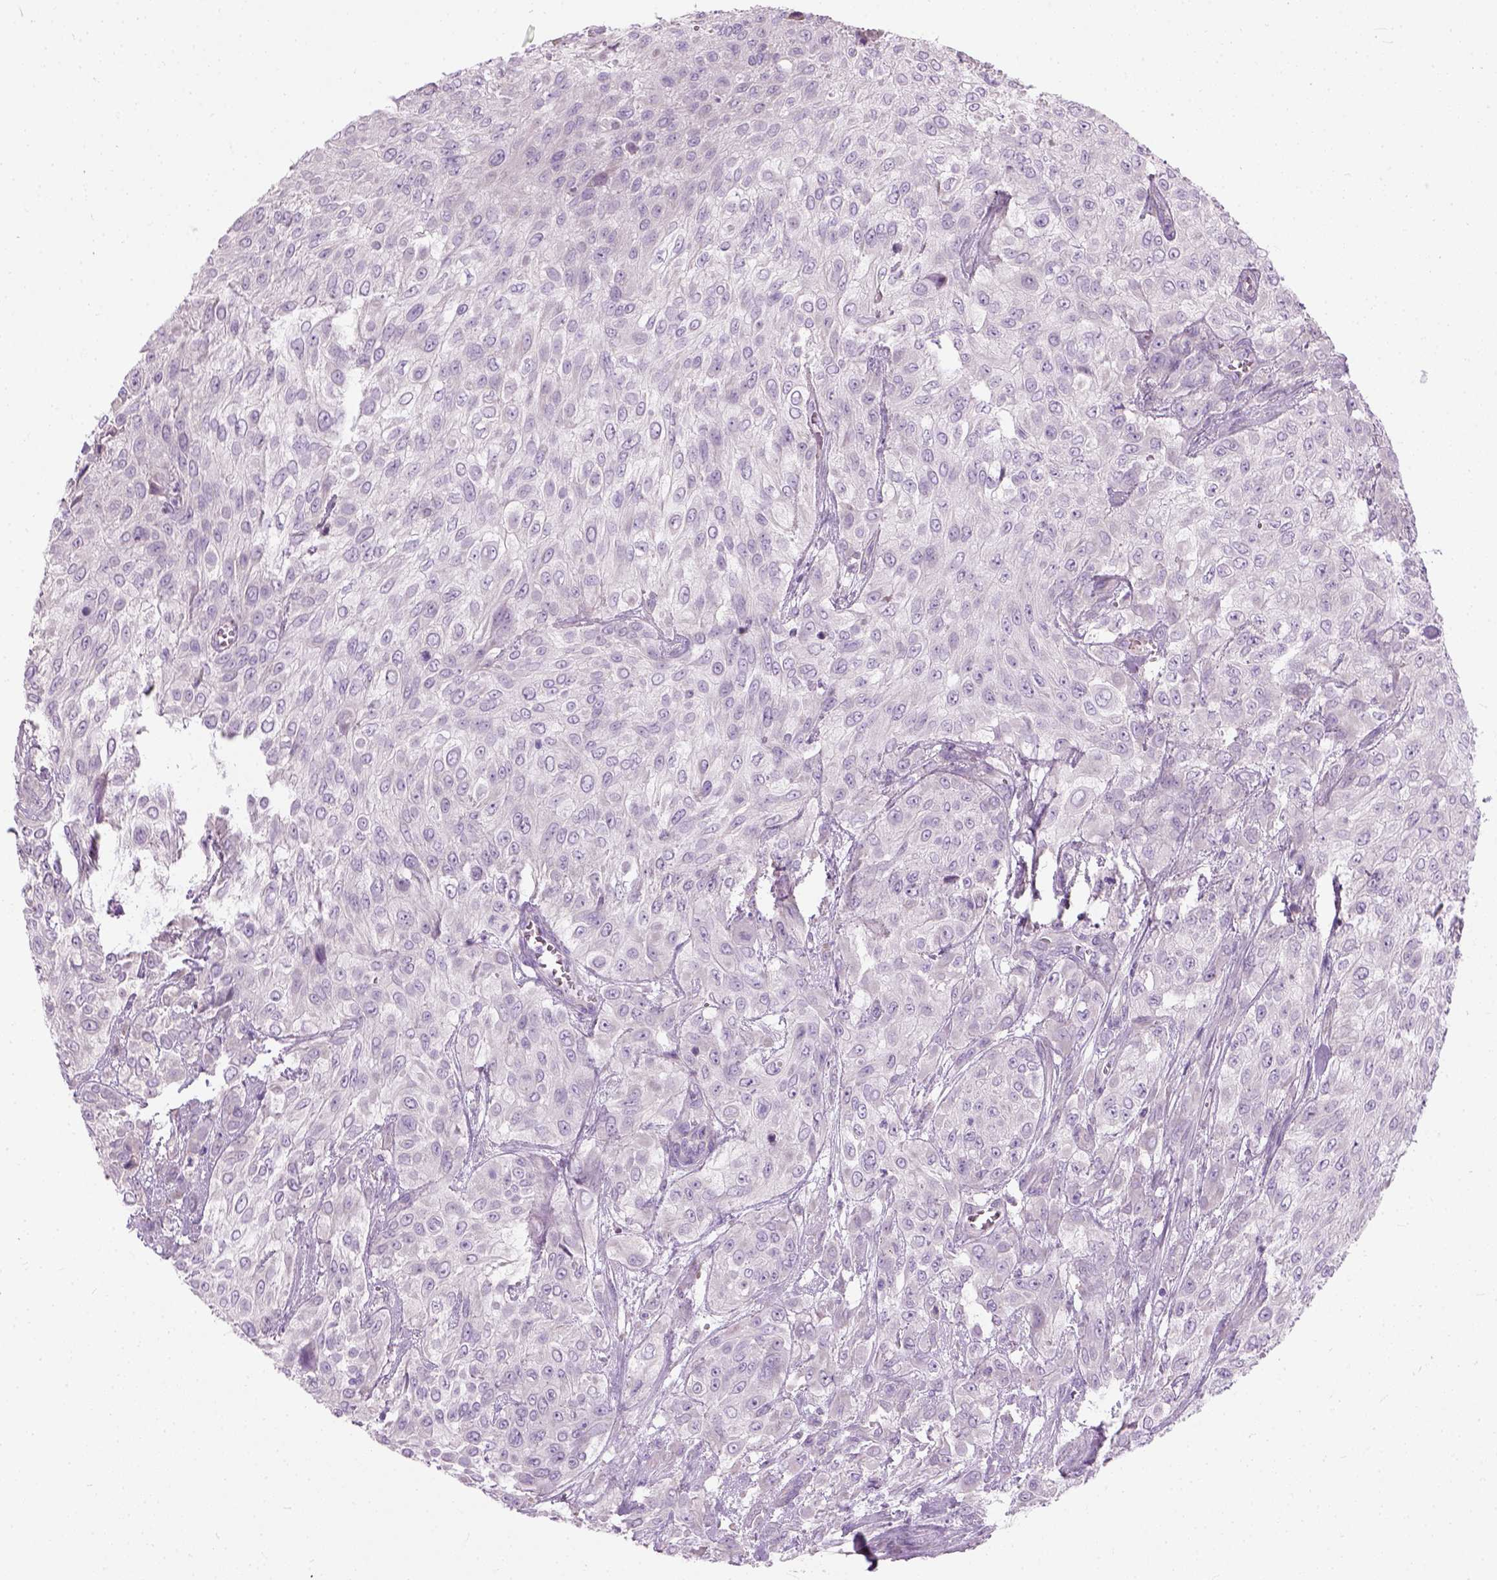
{"staining": {"intensity": "negative", "quantity": "none", "location": "none"}, "tissue": "urothelial cancer", "cell_type": "Tumor cells", "image_type": "cancer", "snomed": [{"axis": "morphology", "description": "Urothelial carcinoma, High grade"}, {"axis": "topography", "description": "Urinary bladder"}], "caption": "The image exhibits no staining of tumor cells in high-grade urothelial carcinoma. (IHC, brightfield microscopy, high magnification).", "gene": "TRIM72", "patient": {"sex": "male", "age": 57}}